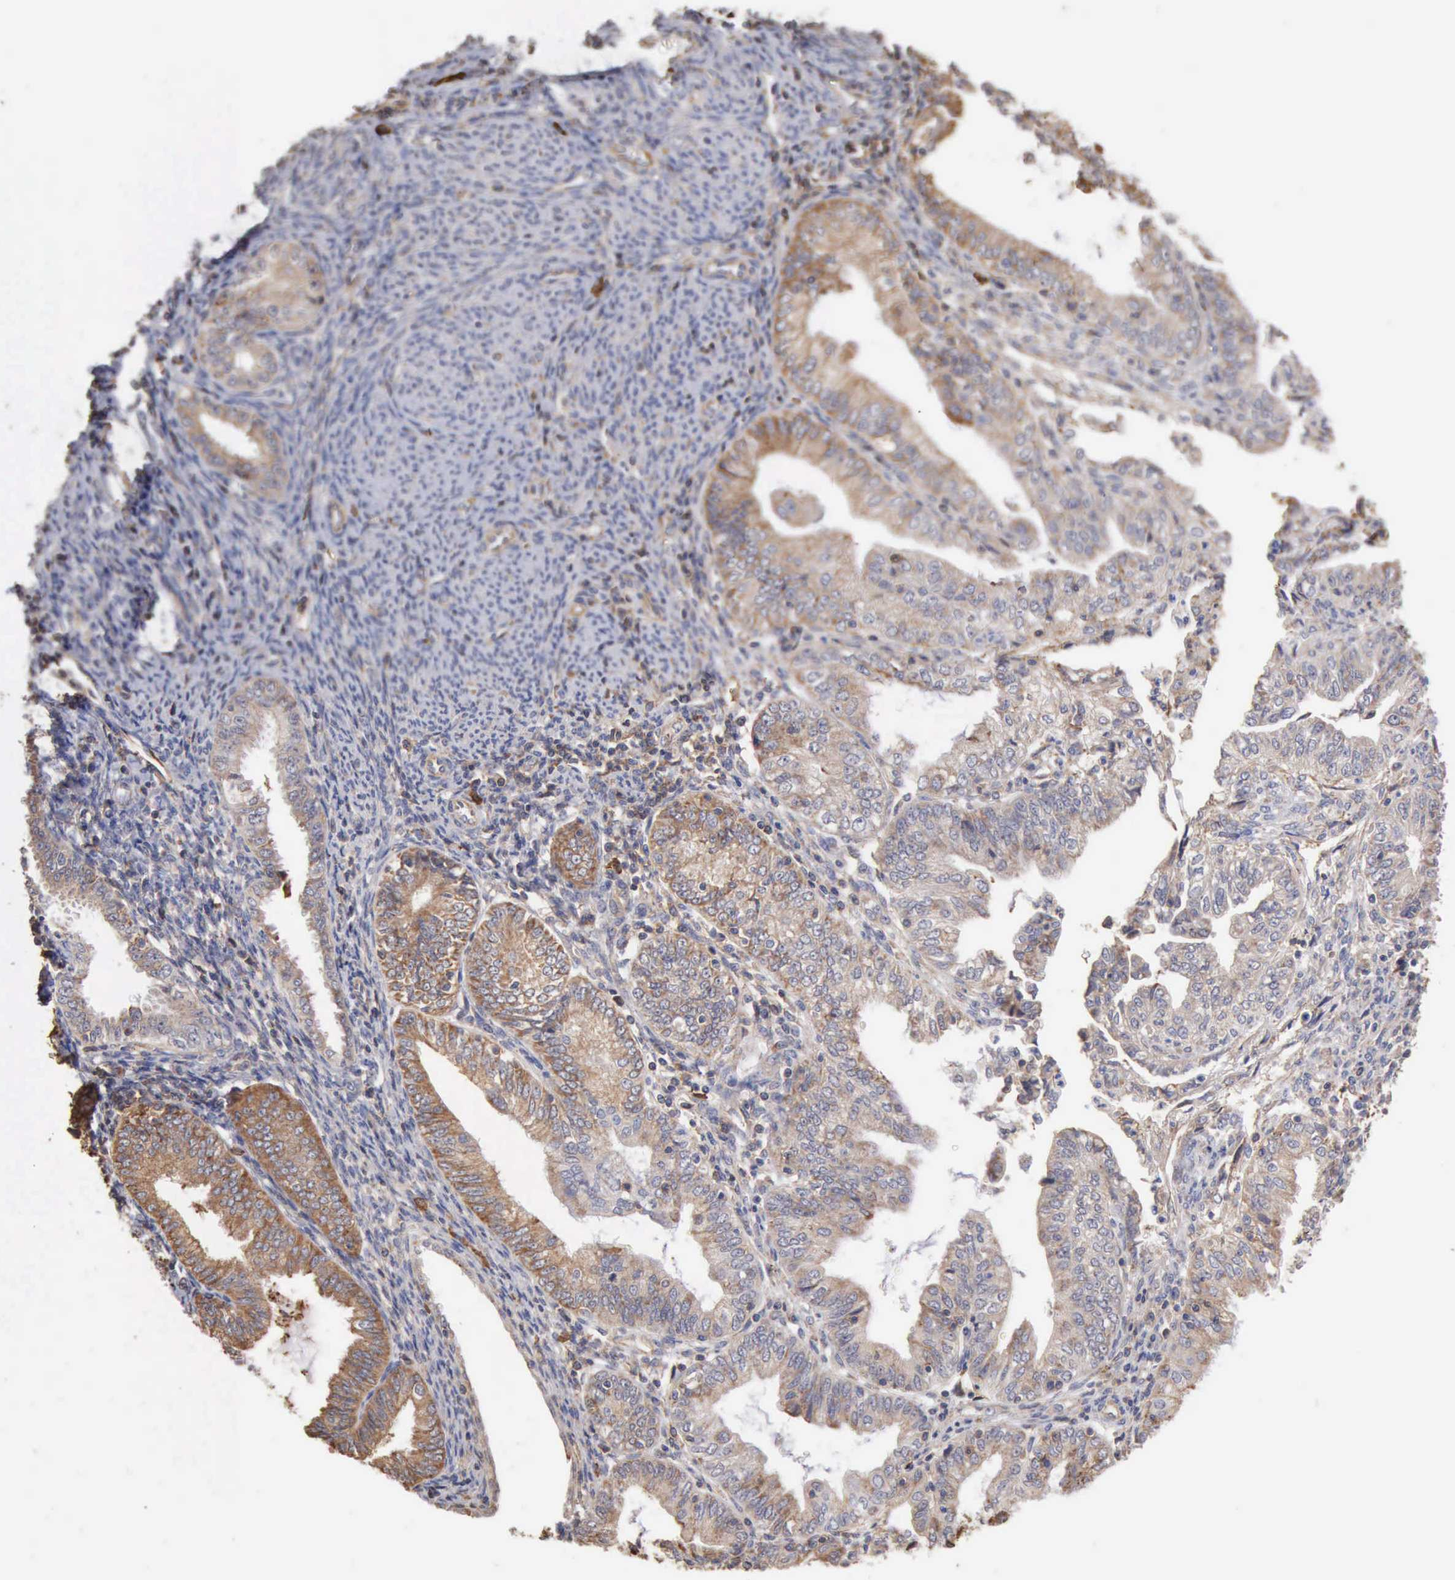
{"staining": {"intensity": "moderate", "quantity": ">75%", "location": "cytoplasmic/membranous"}, "tissue": "endometrial cancer", "cell_type": "Tumor cells", "image_type": "cancer", "snomed": [{"axis": "morphology", "description": "Adenocarcinoma, NOS"}, {"axis": "topography", "description": "Endometrium"}], "caption": "Human endometrial cancer (adenocarcinoma) stained with a brown dye exhibits moderate cytoplasmic/membranous positive expression in about >75% of tumor cells.", "gene": "GPR101", "patient": {"sex": "female", "age": 55}}